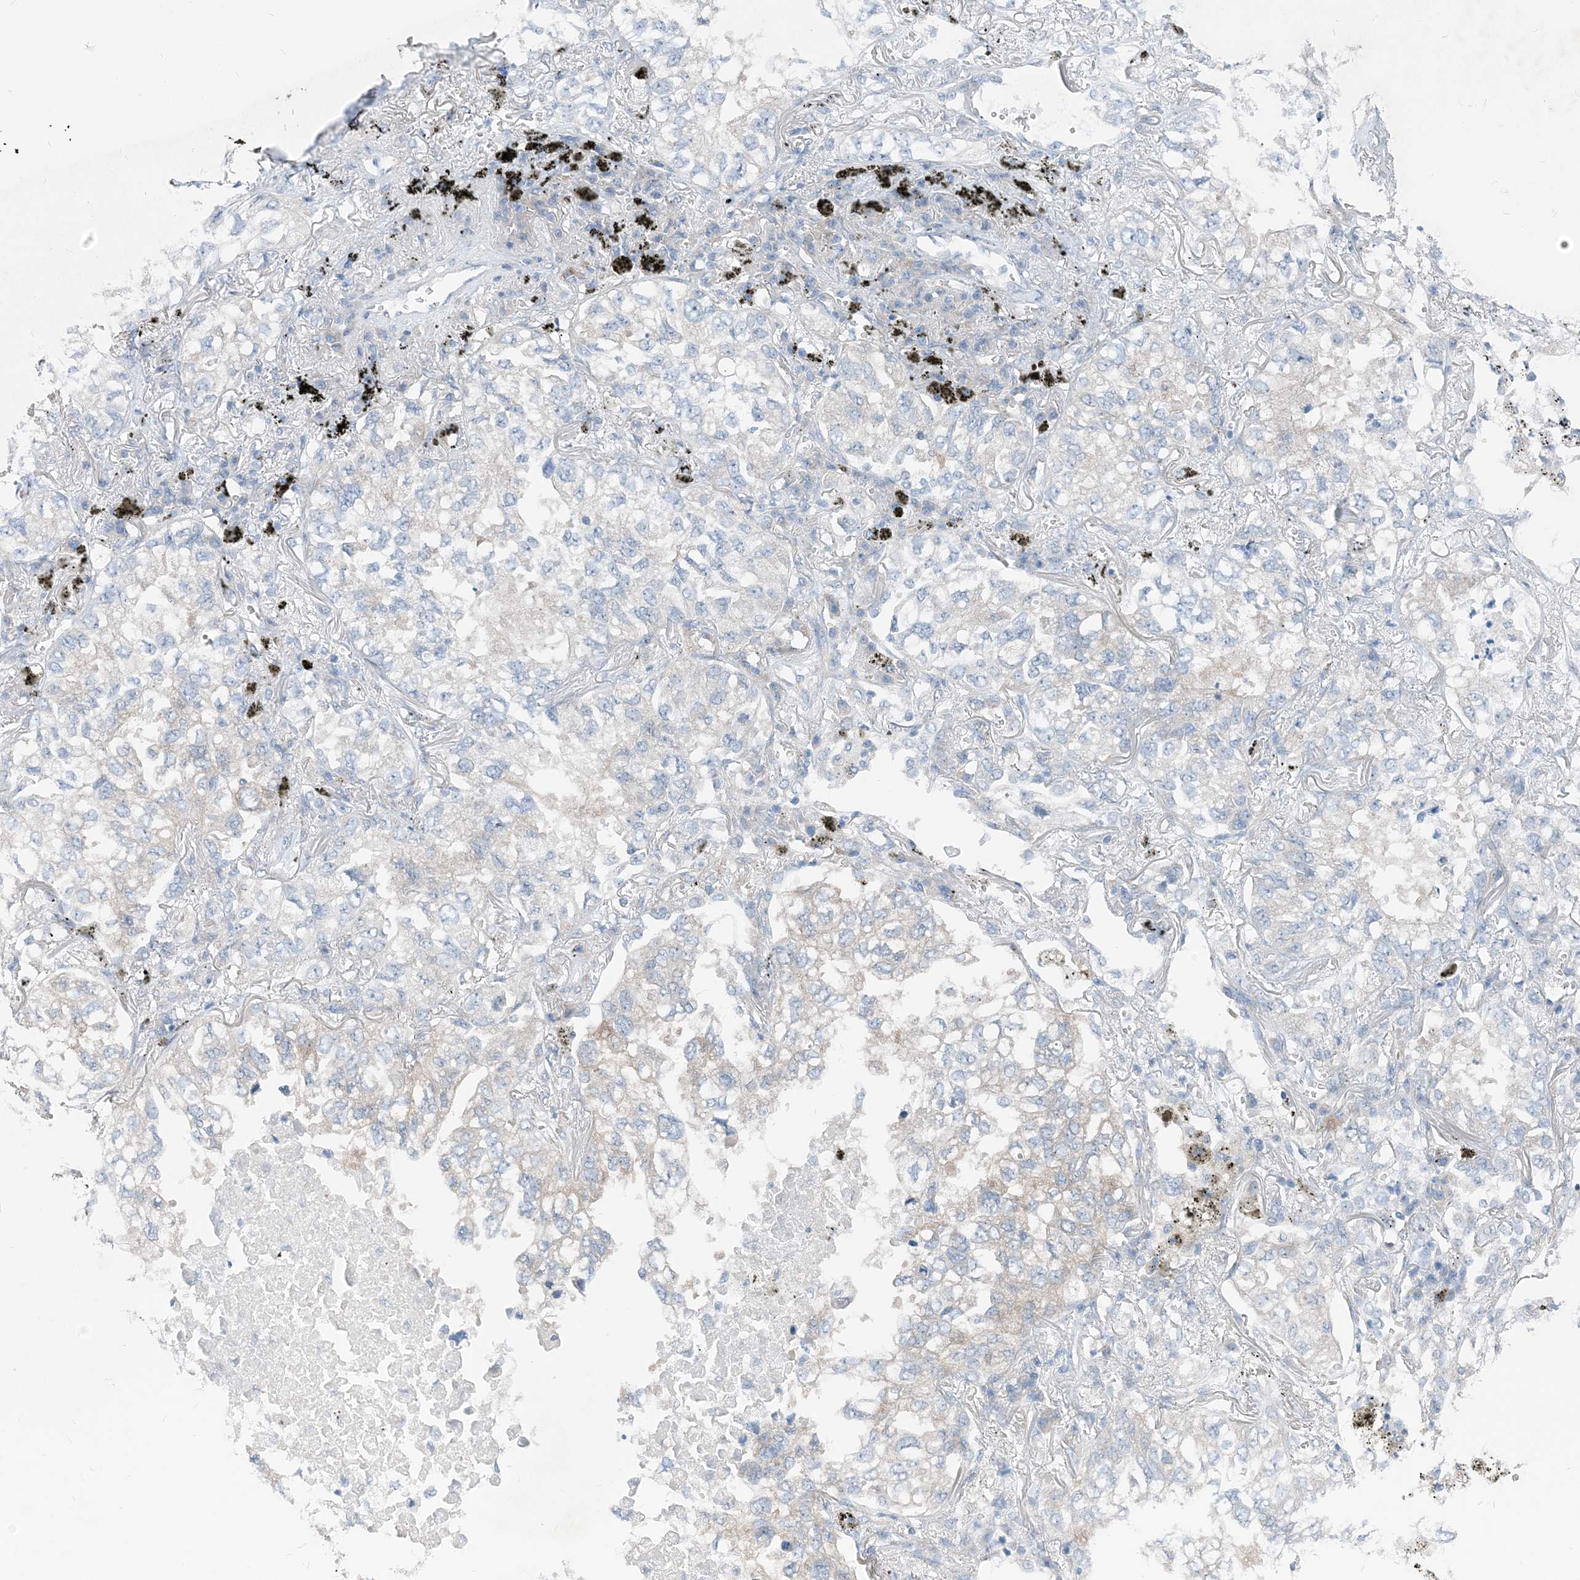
{"staining": {"intensity": "negative", "quantity": "none", "location": "none"}, "tissue": "lung cancer", "cell_type": "Tumor cells", "image_type": "cancer", "snomed": [{"axis": "morphology", "description": "Adenocarcinoma, NOS"}, {"axis": "topography", "description": "Lung"}], "caption": "DAB immunohistochemical staining of human lung adenocarcinoma shows no significant staining in tumor cells. (Immunohistochemistry, brightfield microscopy, high magnification).", "gene": "PLEKHA3", "patient": {"sex": "male", "age": 65}}